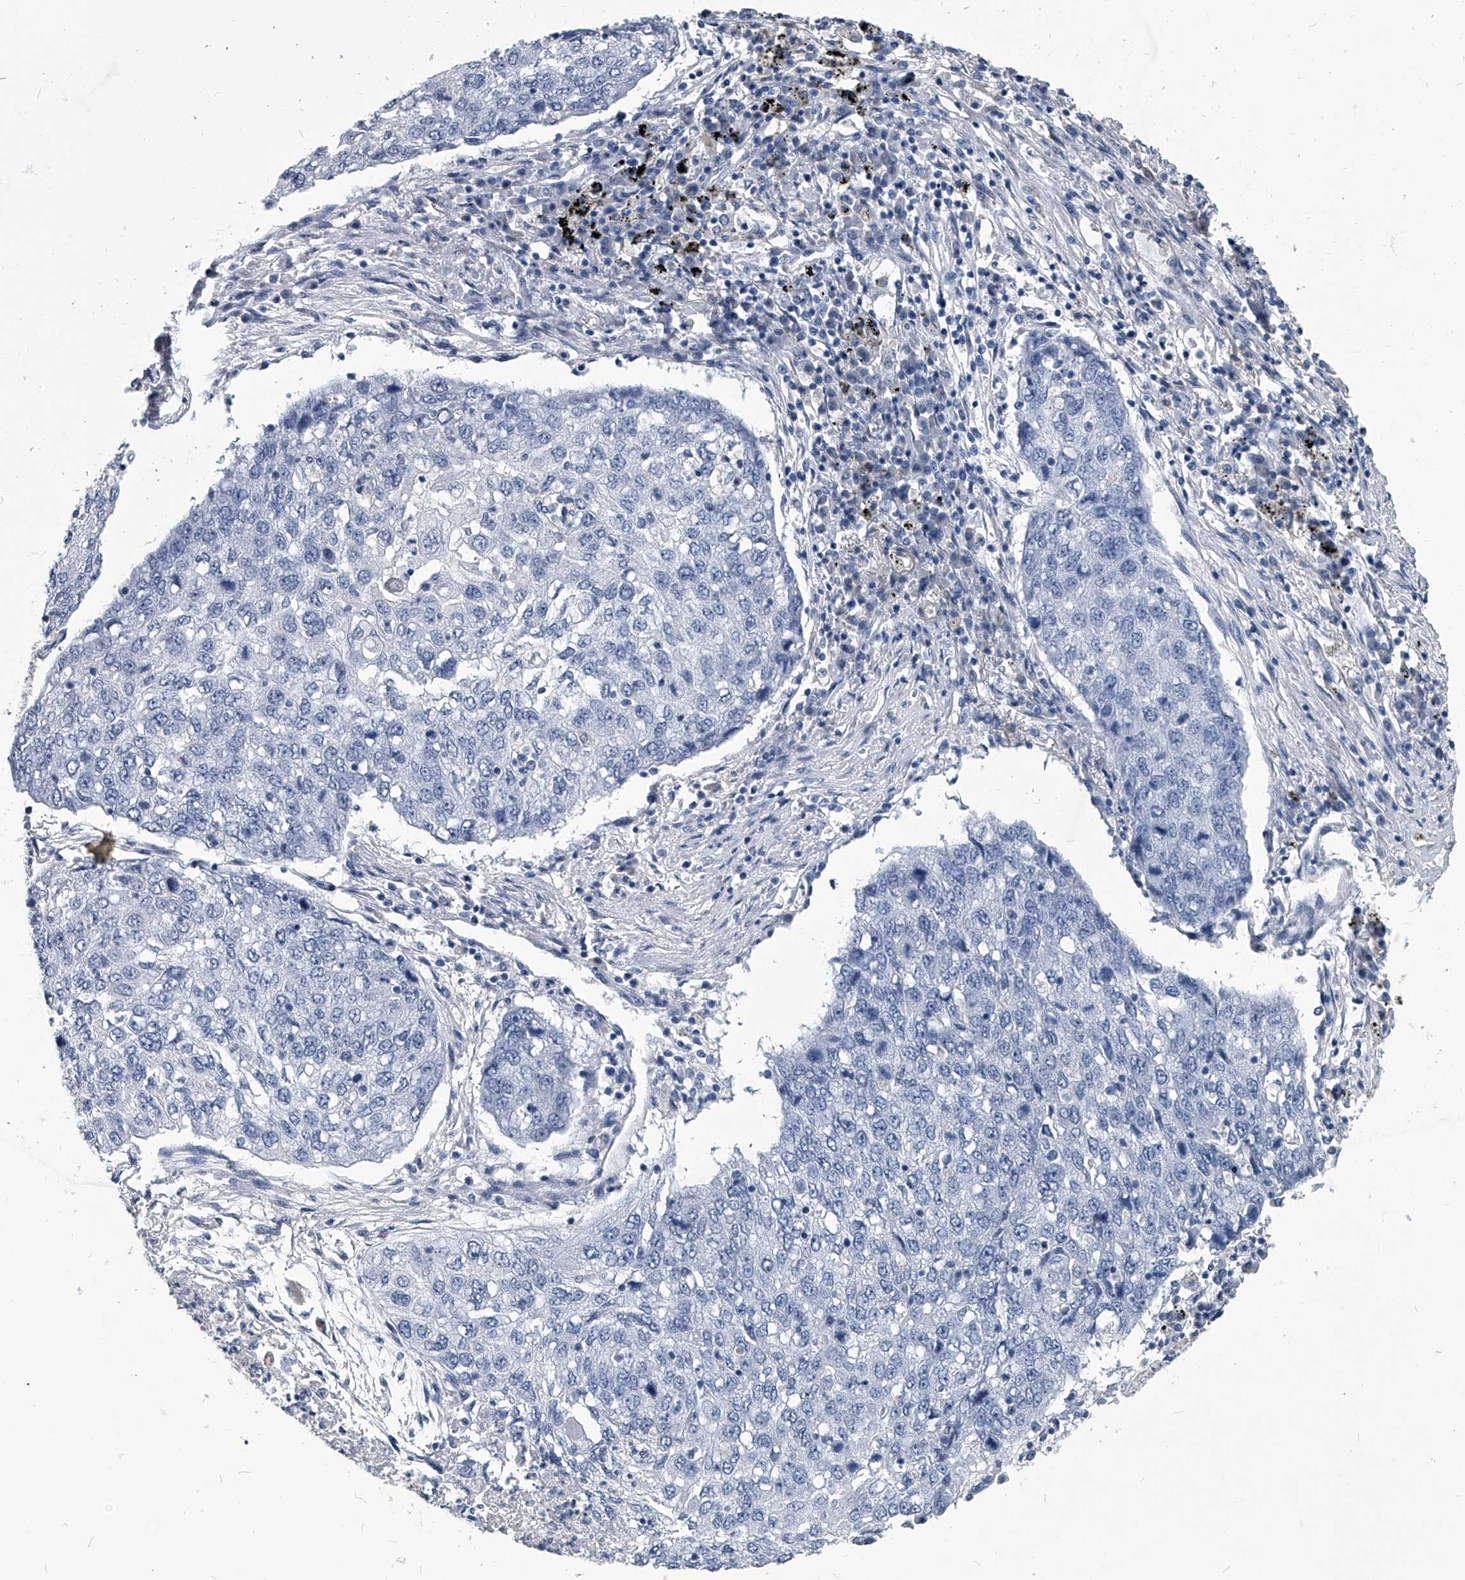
{"staining": {"intensity": "negative", "quantity": "none", "location": "none"}, "tissue": "lung cancer", "cell_type": "Tumor cells", "image_type": "cancer", "snomed": [{"axis": "morphology", "description": "Squamous cell carcinoma, NOS"}, {"axis": "topography", "description": "Lung"}], "caption": "Squamous cell carcinoma (lung) was stained to show a protein in brown. There is no significant expression in tumor cells.", "gene": "PDXK", "patient": {"sex": "female", "age": 63}}